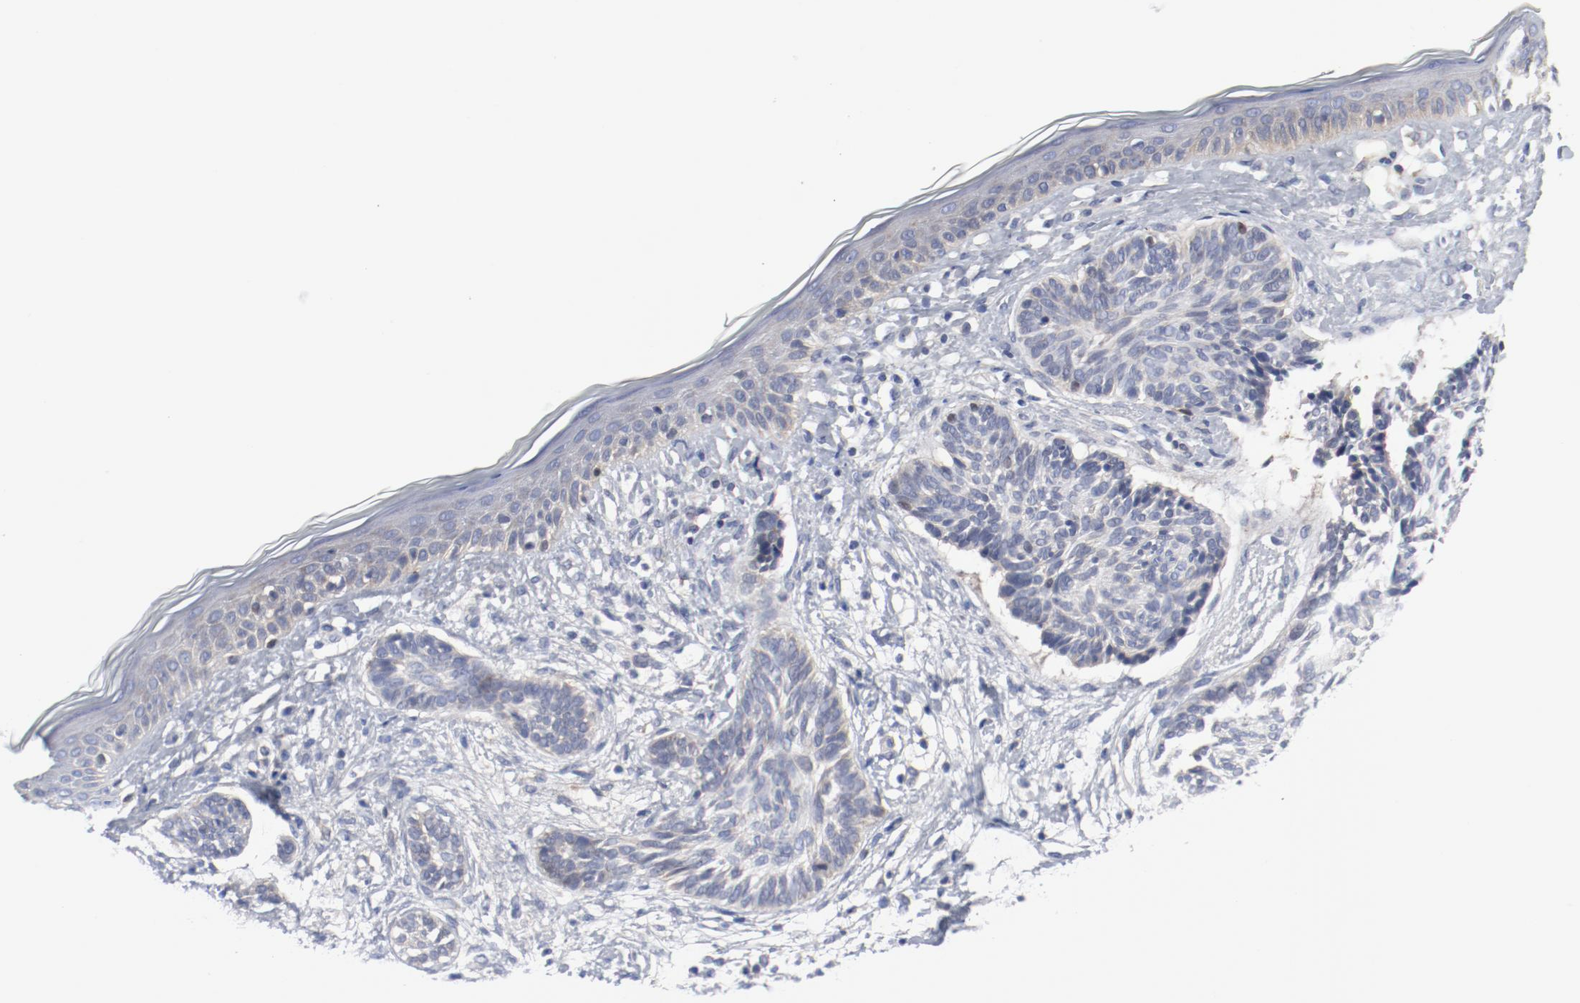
{"staining": {"intensity": "negative", "quantity": "none", "location": "none"}, "tissue": "skin cancer", "cell_type": "Tumor cells", "image_type": "cancer", "snomed": [{"axis": "morphology", "description": "Normal tissue, NOS"}, {"axis": "morphology", "description": "Basal cell carcinoma"}, {"axis": "topography", "description": "Skin"}], "caption": "There is no significant staining in tumor cells of skin cancer.", "gene": "BAD", "patient": {"sex": "male", "age": 63}}